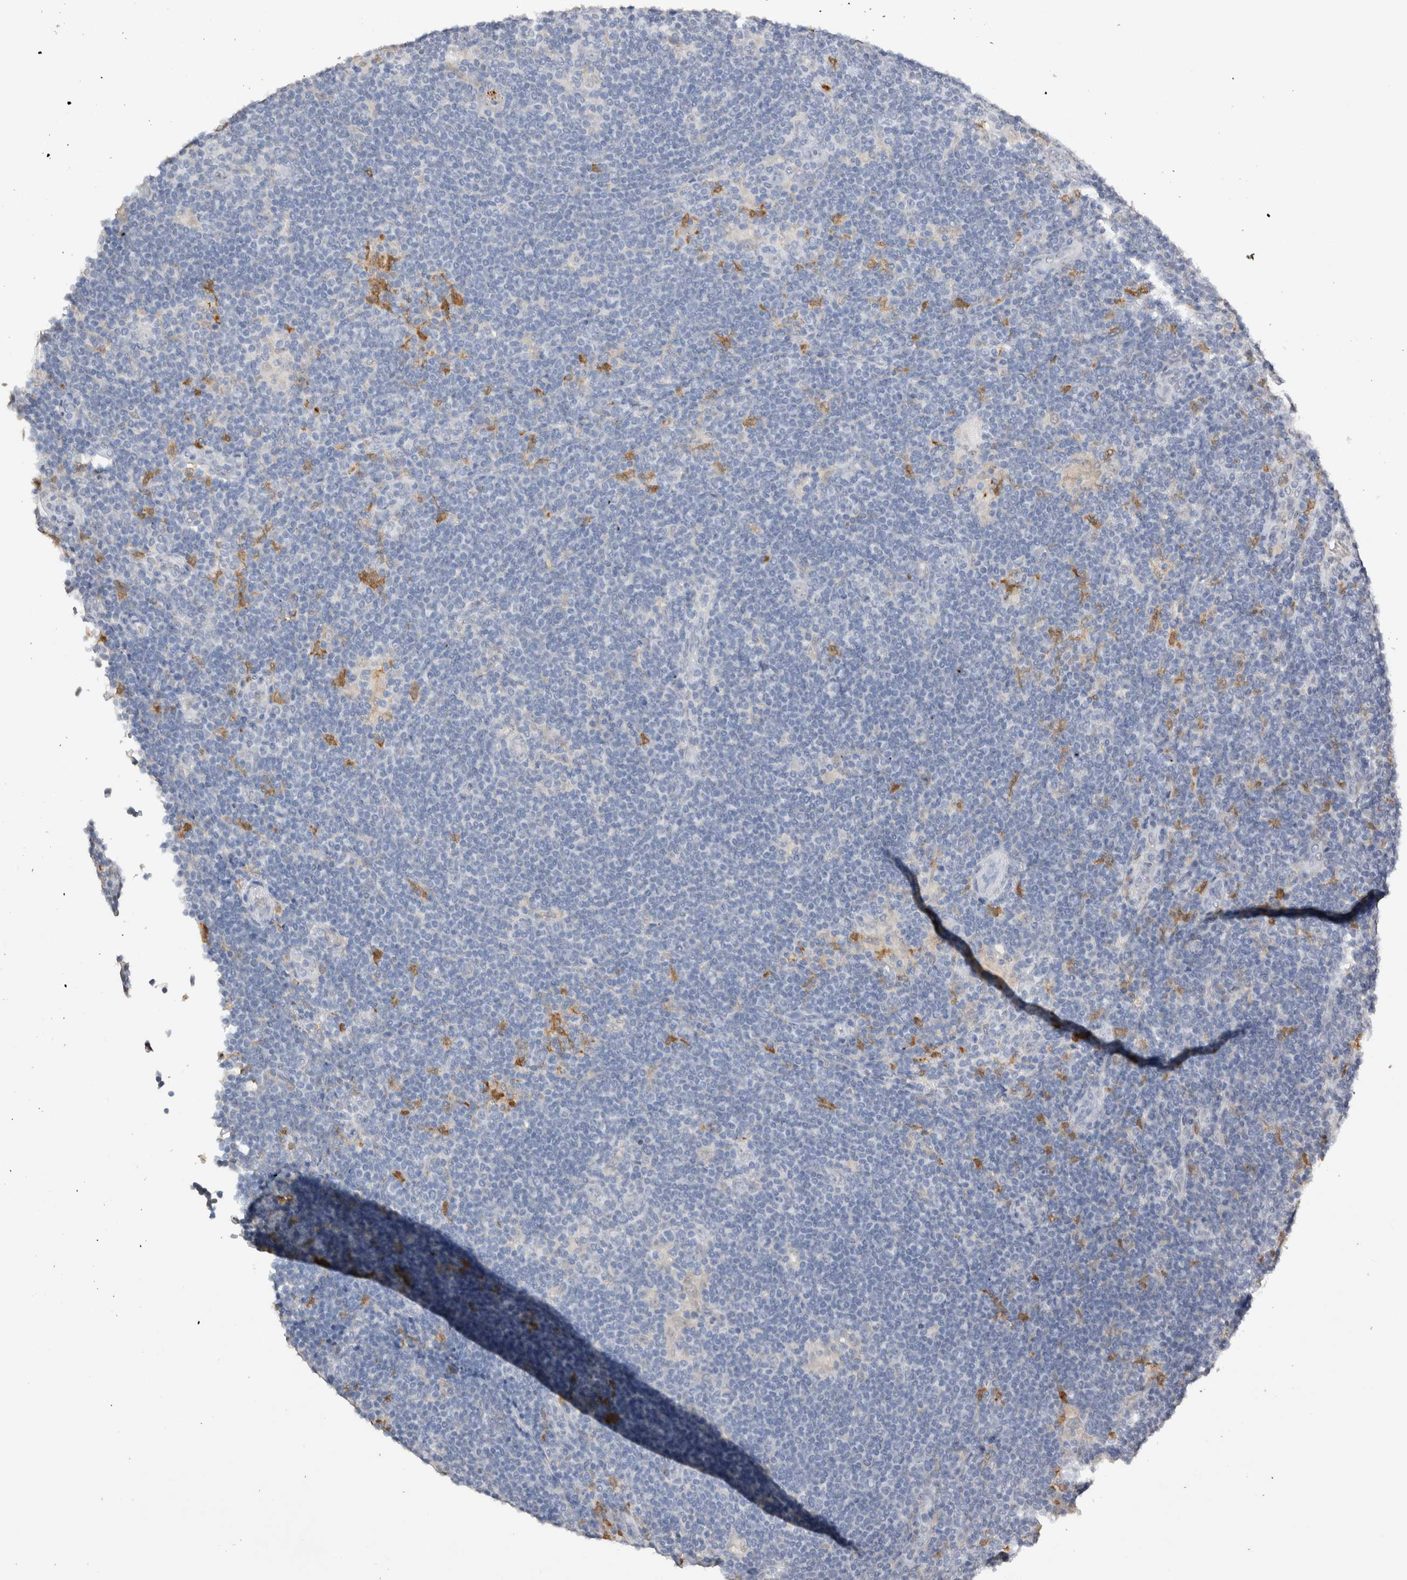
{"staining": {"intensity": "negative", "quantity": "none", "location": "none"}, "tissue": "lymphoma", "cell_type": "Tumor cells", "image_type": "cancer", "snomed": [{"axis": "morphology", "description": "Hodgkin's disease, NOS"}, {"axis": "topography", "description": "Lymph node"}], "caption": "High magnification brightfield microscopy of Hodgkin's disease stained with DAB (3,3'-diaminobenzidine) (brown) and counterstained with hematoxylin (blue): tumor cells show no significant expression. (Brightfield microscopy of DAB (3,3'-diaminobenzidine) immunohistochemistry (IHC) at high magnification).", "gene": "LGALS2", "patient": {"sex": "female", "age": 57}}